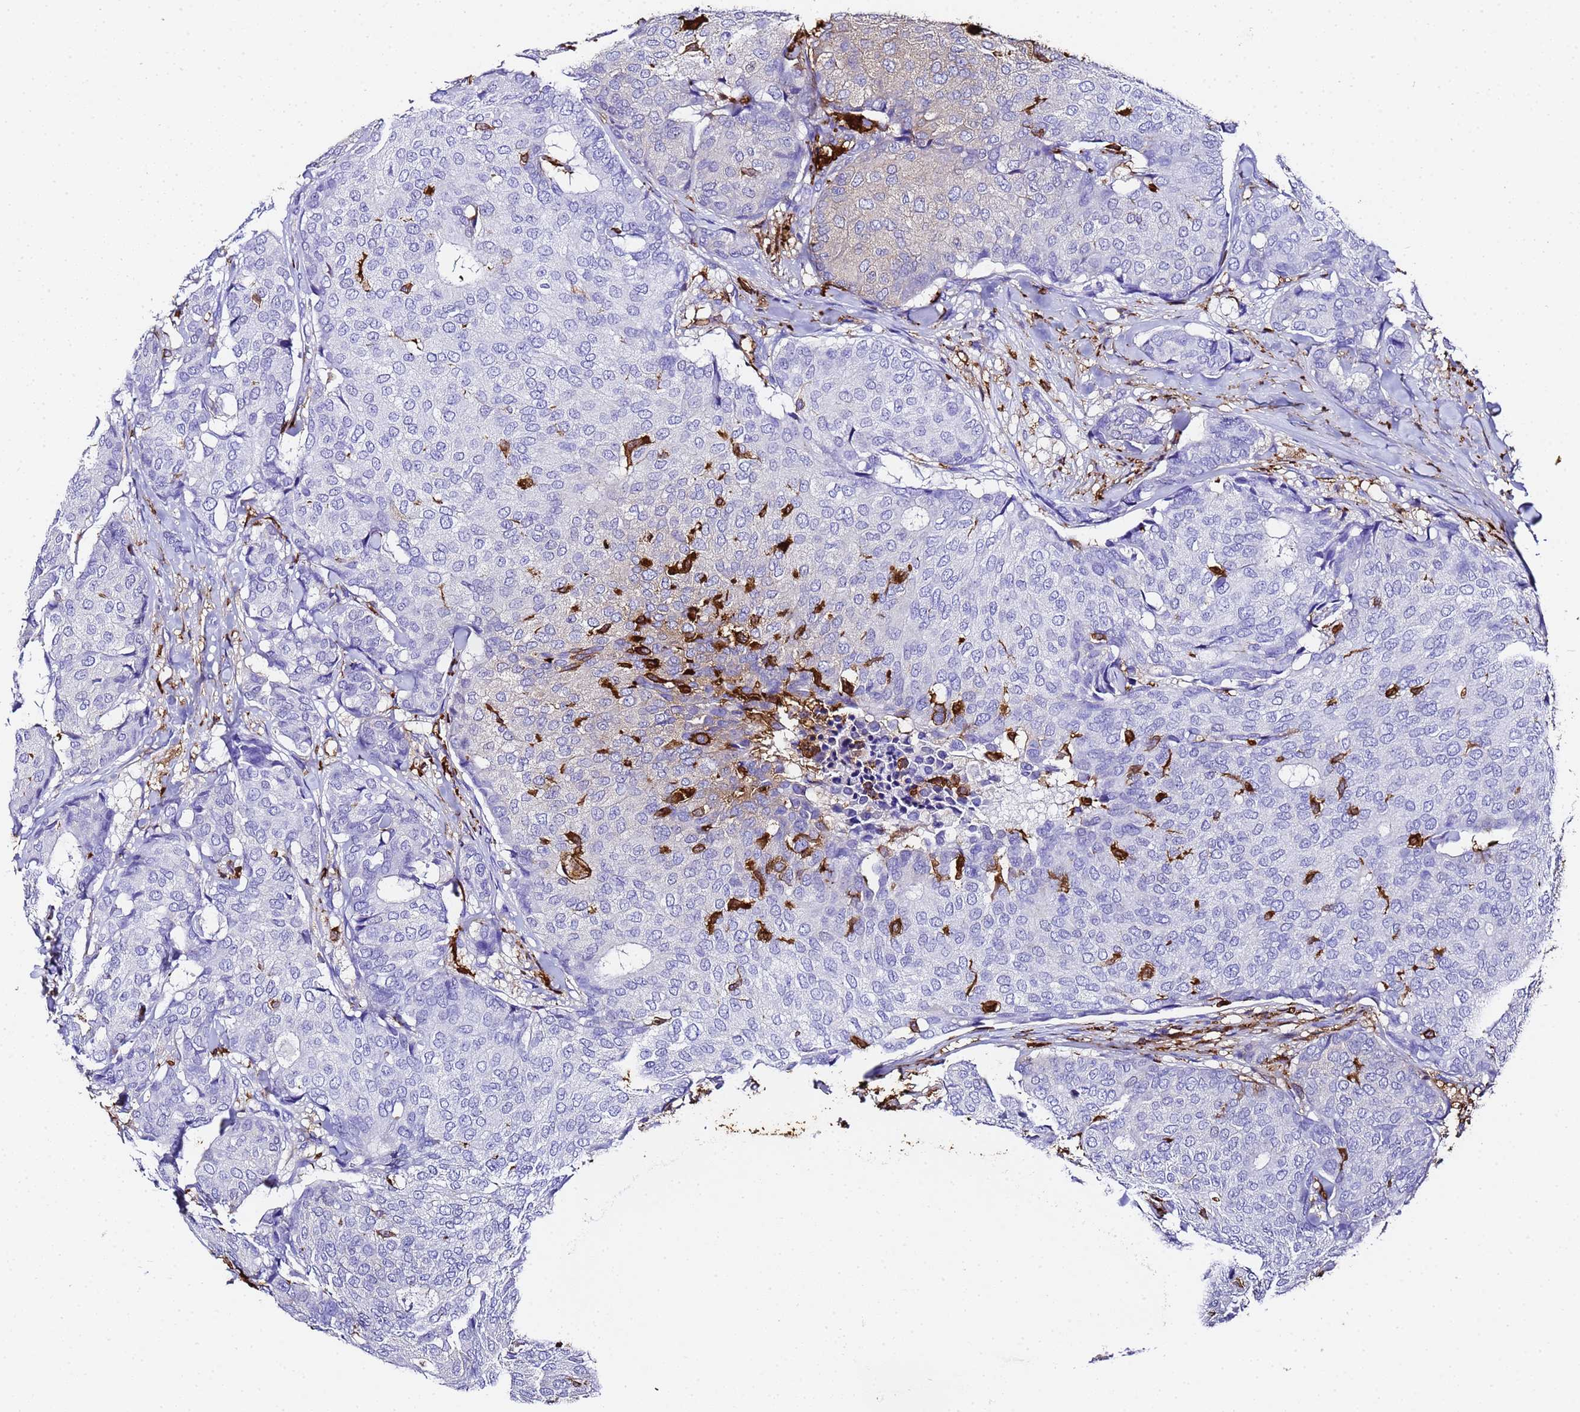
{"staining": {"intensity": "negative", "quantity": "none", "location": "none"}, "tissue": "breast cancer", "cell_type": "Tumor cells", "image_type": "cancer", "snomed": [{"axis": "morphology", "description": "Duct carcinoma"}, {"axis": "topography", "description": "Breast"}], "caption": "Immunohistochemical staining of human intraductal carcinoma (breast) displays no significant positivity in tumor cells.", "gene": "FTL", "patient": {"sex": "female", "age": 75}}